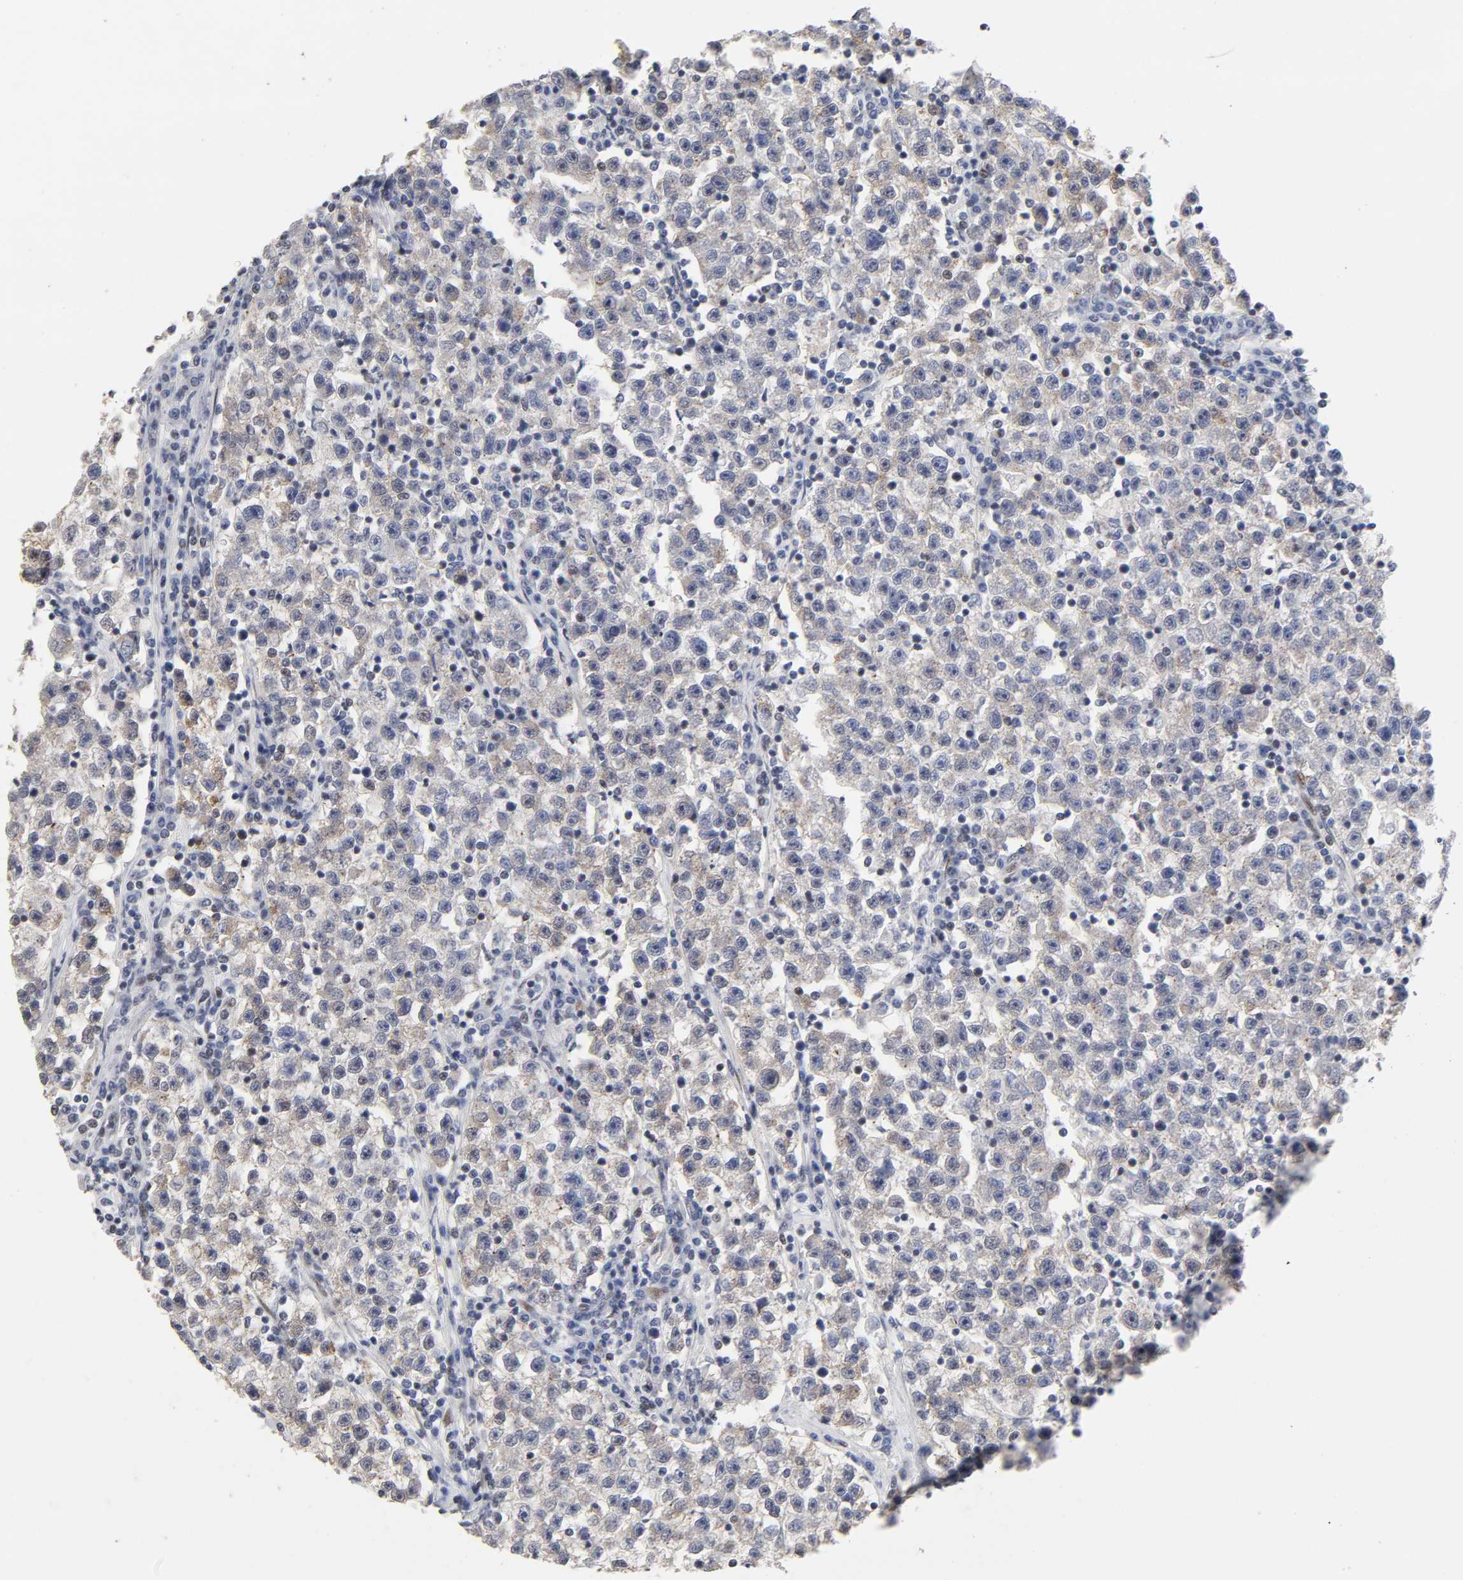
{"staining": {"intensity": "weak", "quantity": "<25%", "location": "cytoplasmic/membranous"}, "tissue": "testis cancer", "cell_type": "Tumor cells", "image_type": "cancer", "snomed": [{"axis": "morphology", "description": "Seminoma, NOS"}, {"axis": "topography", "description": "Testis"}], "caption": "This is an immunohistochemistry photomicrograph of testis cancer. There is no expression in tumor cells.", "gene": "STK38", "patient": {"sex": "male", "age": 22}}